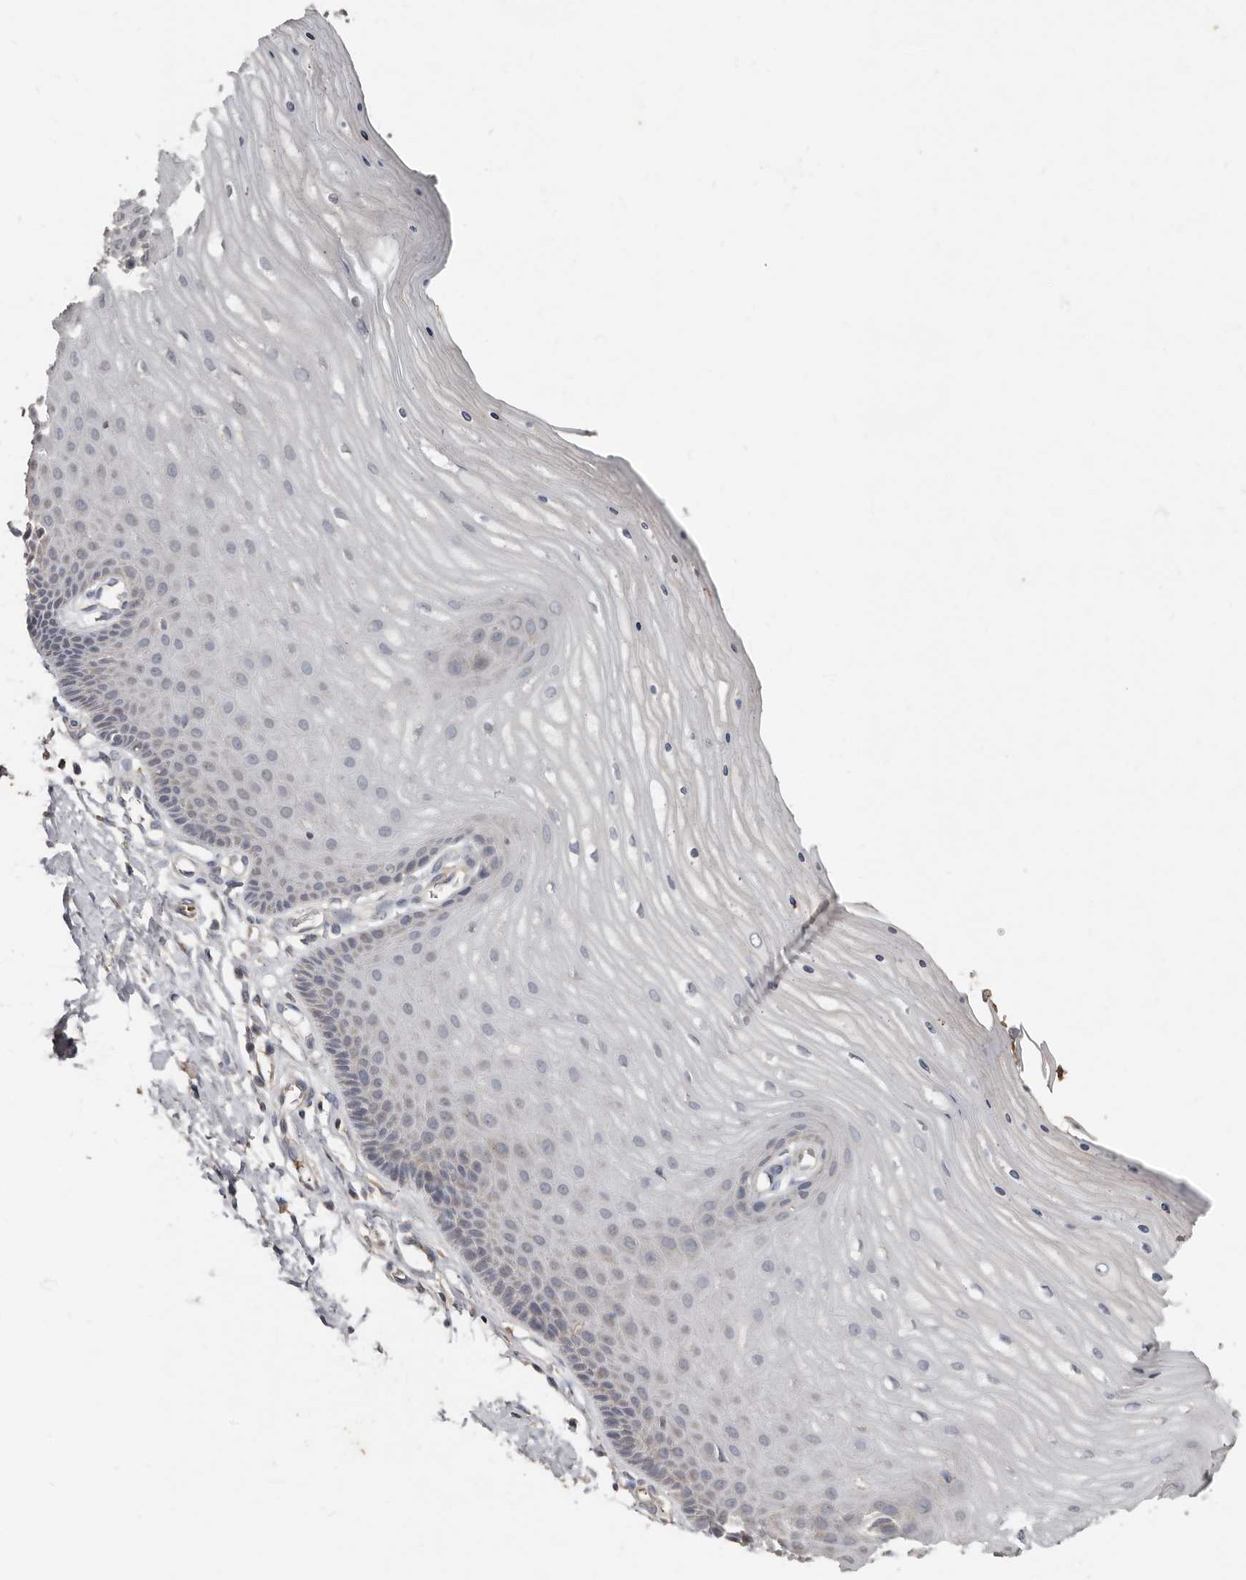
{"staining": {"intensity": "negative", "quantity": "none", "location": "none"}, "tissue": "cervix", "cell_type": "Glandular cells", "image_type": "normal", "snomed": [{"axis": "morphology", "description": "Normal tissue, NOS"}, {"axis": "topography", "description": "Cervix"}], "caption": "Immunohistochemical staining of benign human cervix shows no significant positivity in glandular cells. (DAB immunohistochemistry, high magnification).", "gene": "KIF26B", "patient": {"sex": "female", "age": 55}}